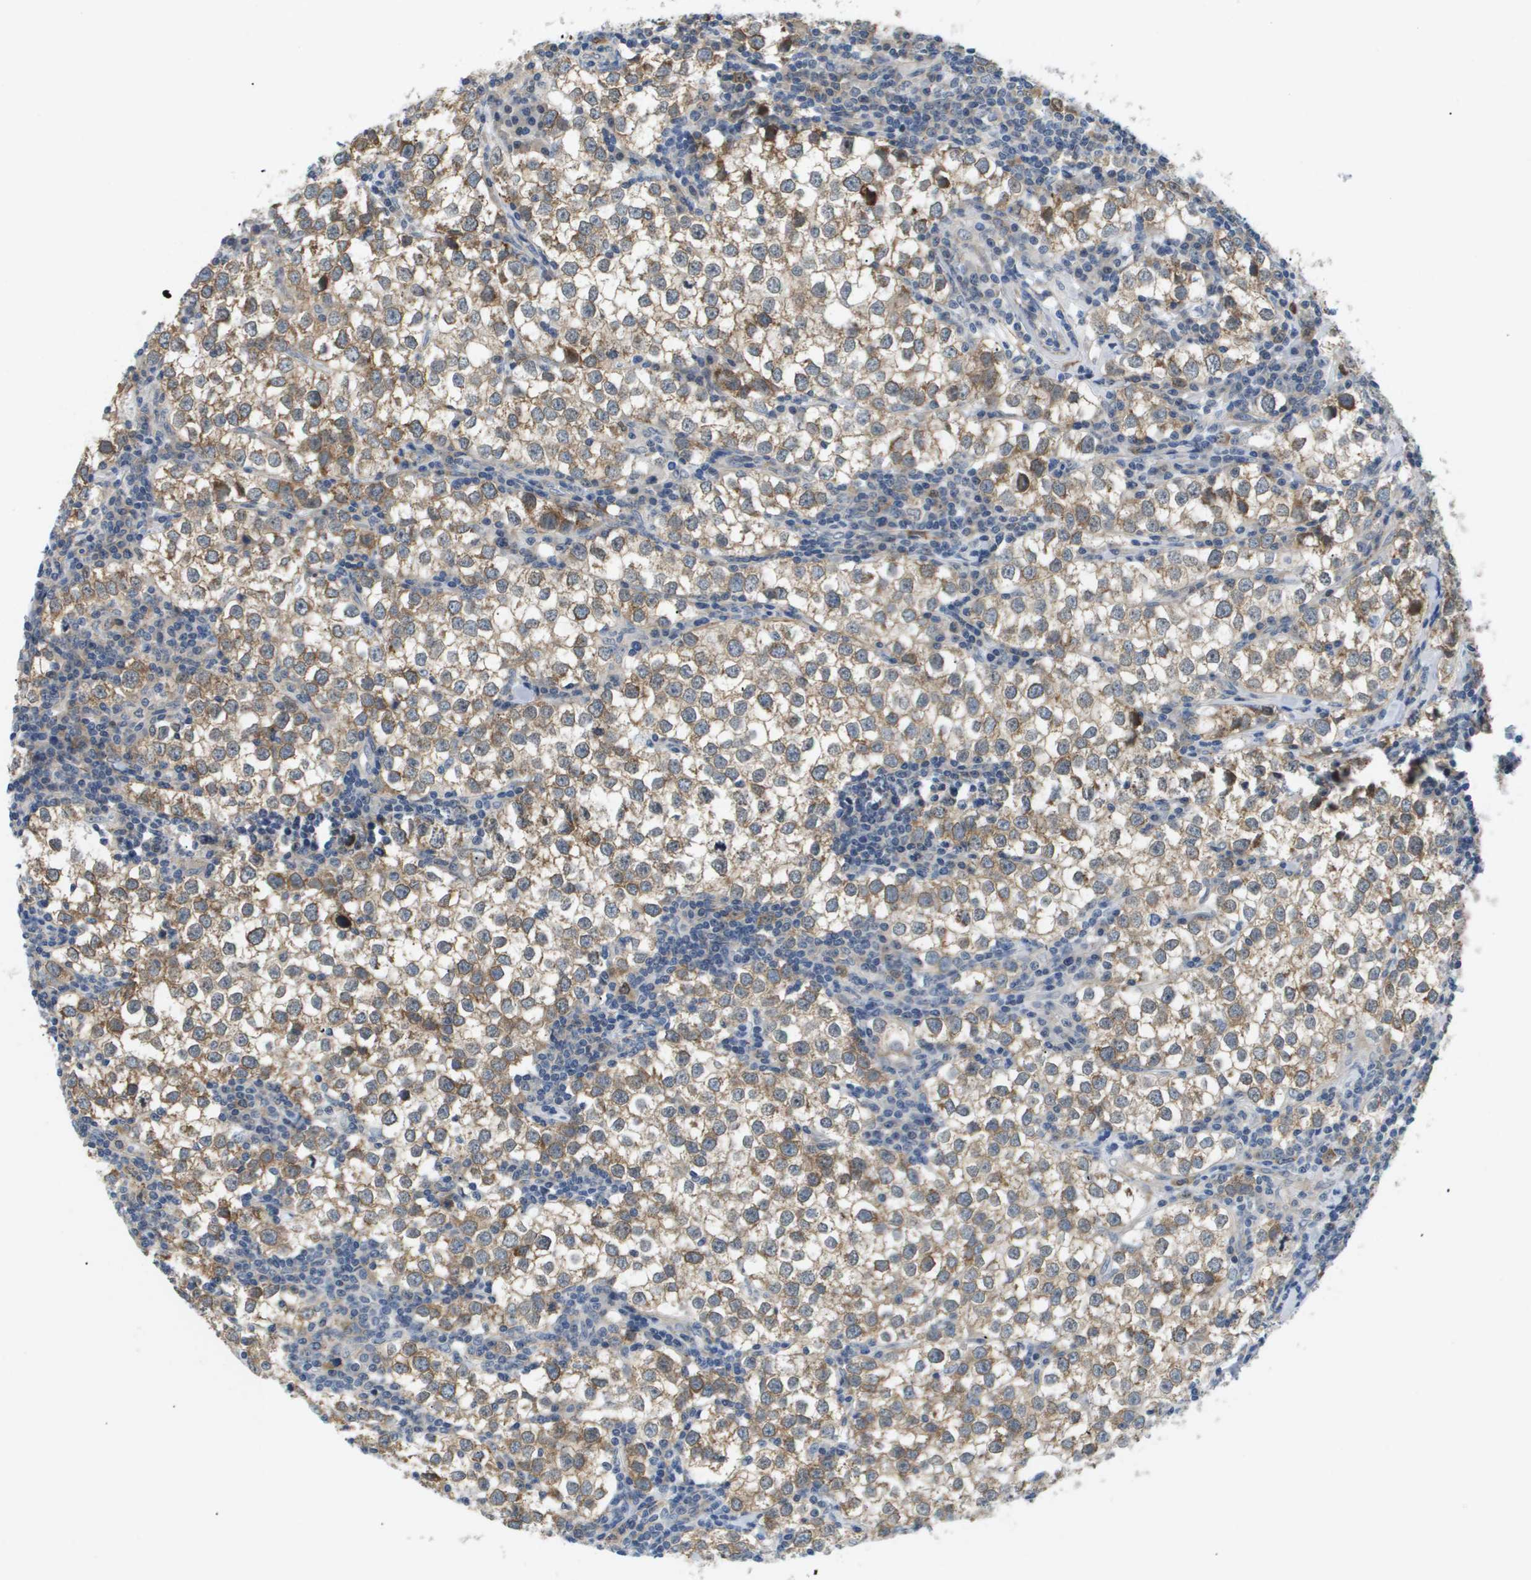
{"staining": {"intensity": "moderate", "quantity": ">75%", "location": "cytoplasmic/membranous"}, "tissue": "testis cancer", "cell_type": "Tumor cells", "image_type": "cancer", "snomed": [{"axis": "morphology", "description": "Seminoma, NOS"}, {"axis": "morphology", "description": "Carcinoma, Embryonal, NOS"}, {"axis": "topography", "description": "Testis"}], "caption": "Immunohistochemistry (IHC) staining of testis seminoma, which exhibits medium levels of moderate cytoplasmic/membranous expression in approximately >75% of tumor cells indicating moderate cytoplasmic/membranous protein expression. The staining was performed using DAB (brown) for protein detection and nuclei were counterstained in hematoxylin (blue).", "gene": "OTUD5", "patient": {"sex": "male", "age": 36}}